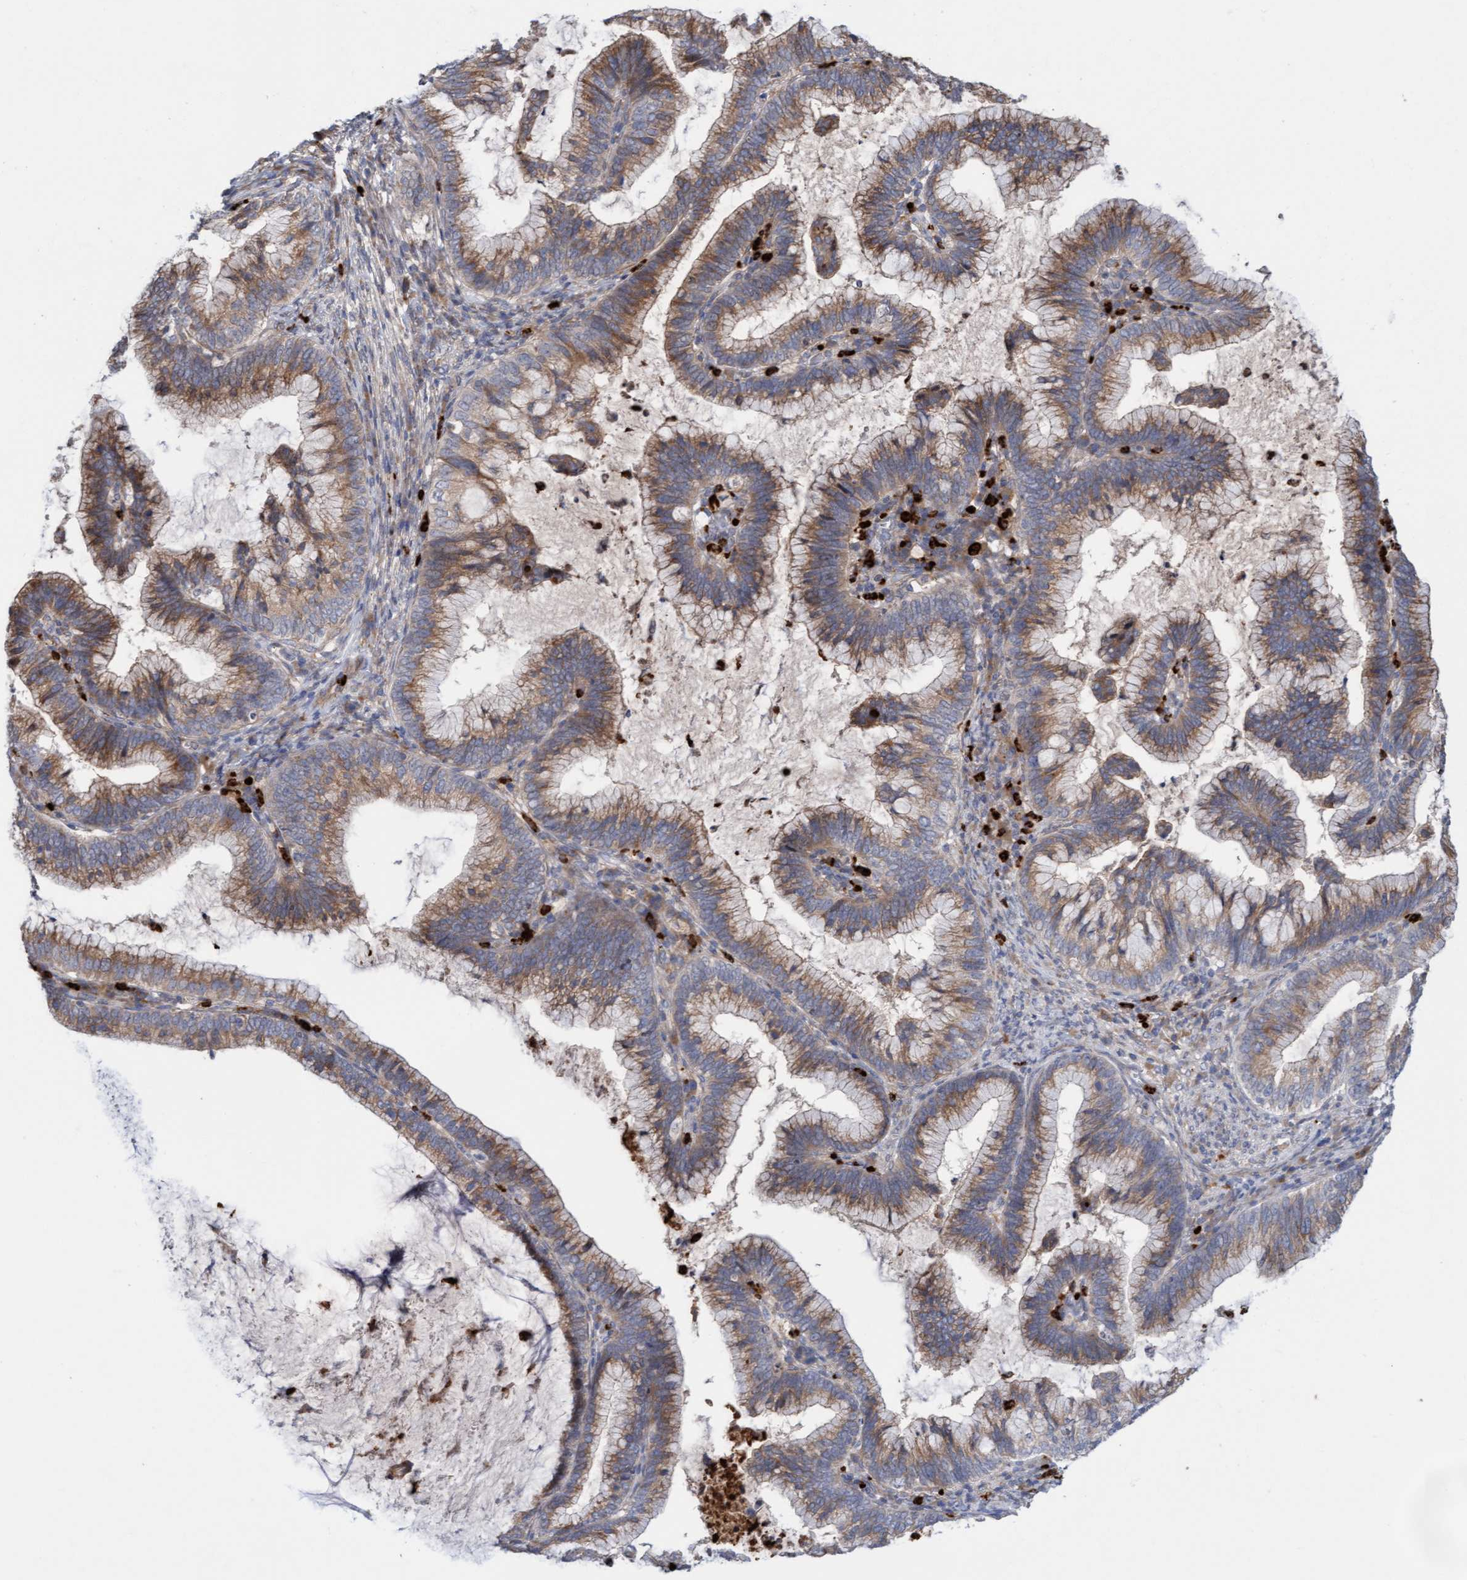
{"staining": {"intensity": "moderate", "quantity": ">75%", "location": "cytoplasmic/membranous"}, "tissue": "cervical cancer", "cell_type": "Tumor cells", "image_type": "cancer", "snomed": [{"axis": "morphology", "description": "Adenocarcinoma, NOS"}, {"axis": "topography", "description": "Cervix"}], "caption": "IHC micrograph of cervical cancer stained for a protein (brown), which shows medium levels of moderate cytoplasmic/membranous staining in approximately >75% of tumor cells.", "gene": "MMP8", "patient": {"sex": "female", "age": 36}}